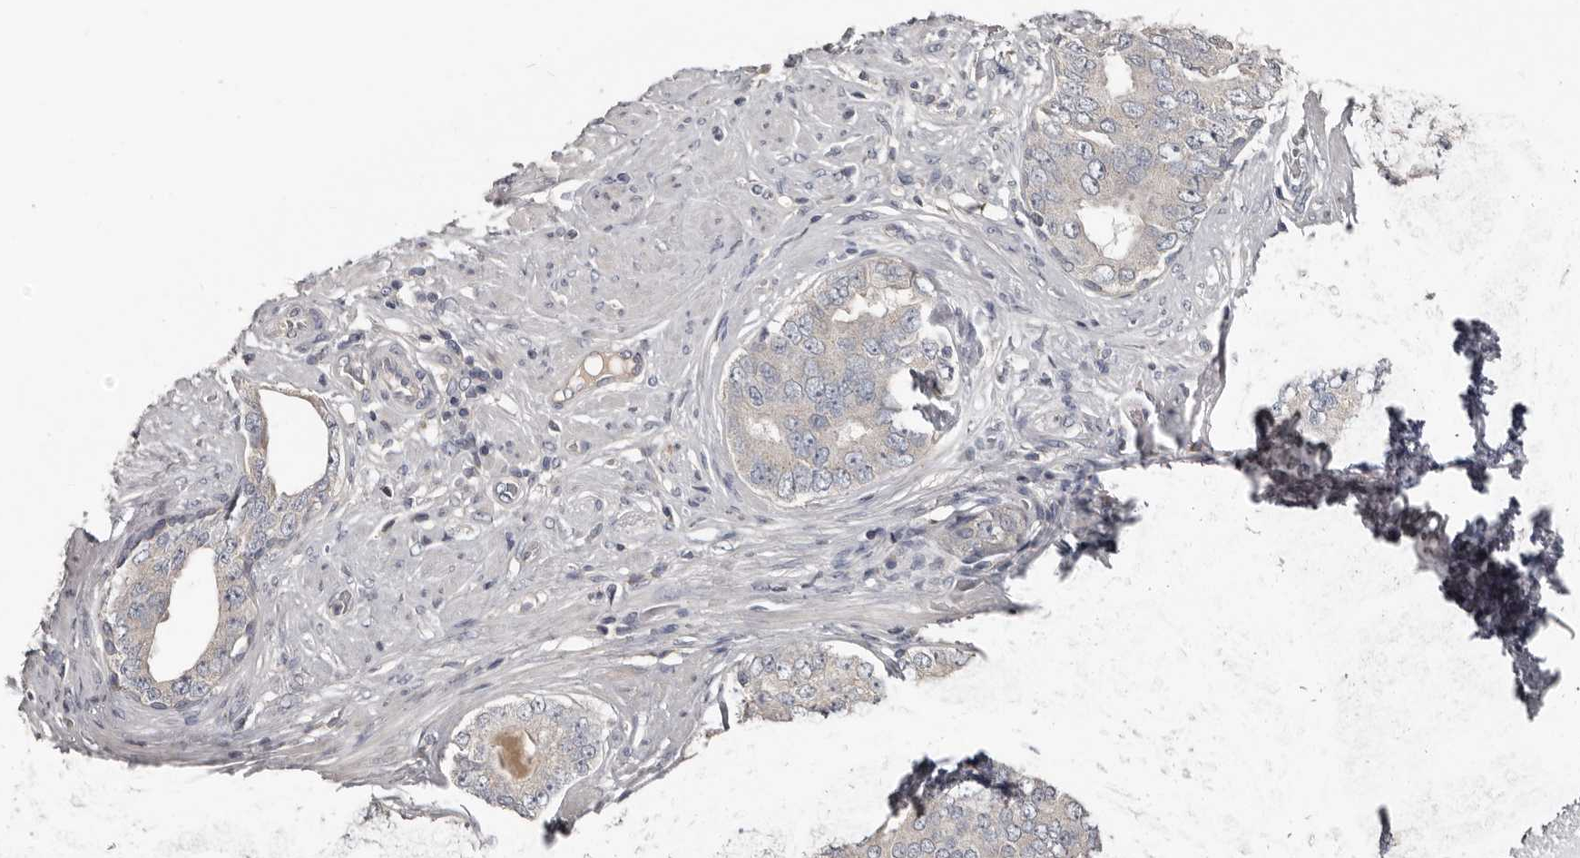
{"staining": {"intensity": "negative", "quantity": "none", "location": "none"}, "tissue": "prostate cancer", "cell_type": "Tumor cells", "image_type": "cancer", "snomed": [{"axis": "morphology", "description": "Adenocarcinoma, High grade"}, {"axis": "topography", "description": "Prostate"}], "caption": "A micrograph of prostate cancer (high-grade adenocarcinoma) stained for a protein exhibits no brown staining in tumor cells. Nuclei are stained in blue.", "gene": "CA6", "patient": {"sex": "male", "age": 56}}